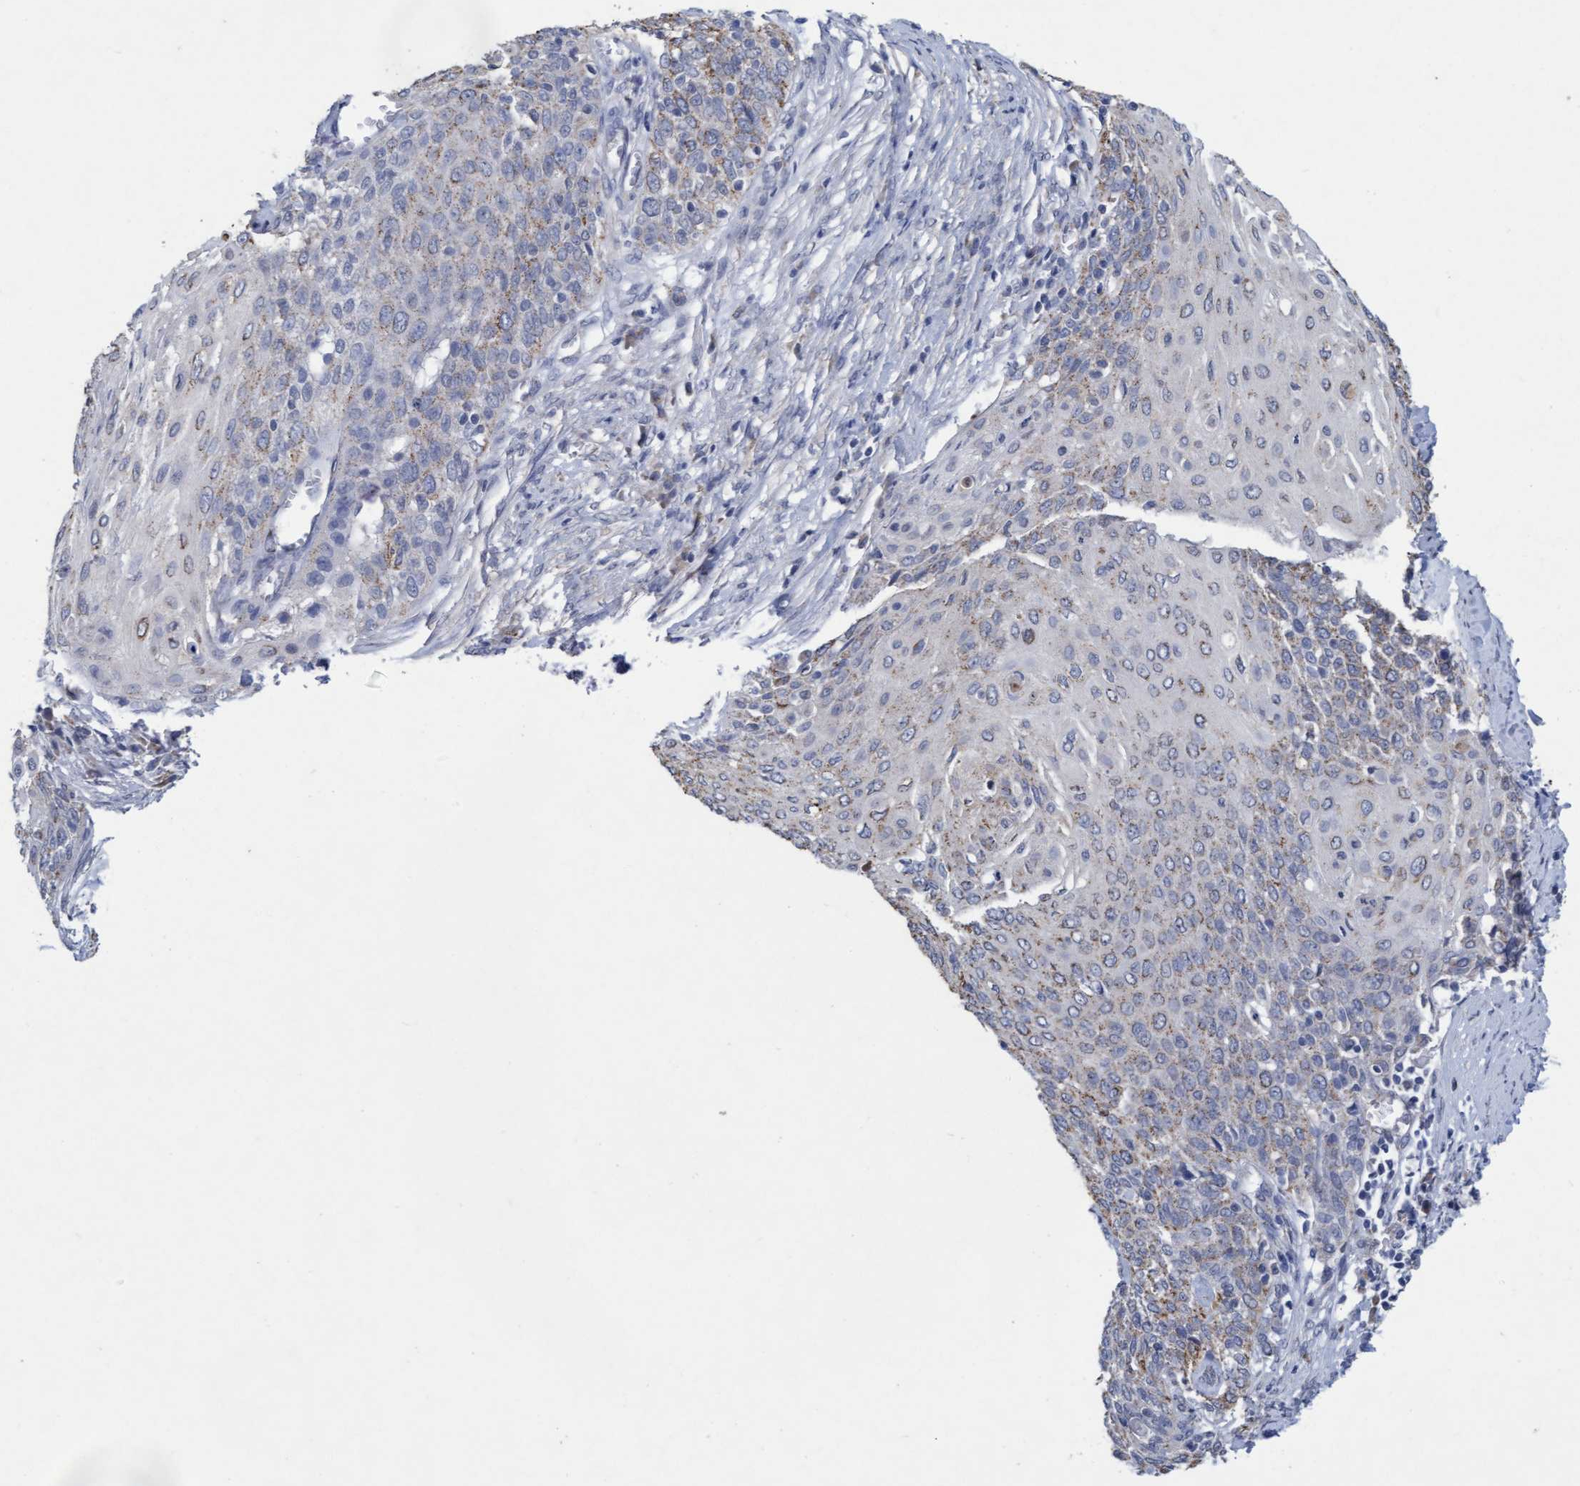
{"staining": {"intensity": "weak", "quantity": "25%-75%", "location": "cytoplasmic/membranous"}, "tissue": "cervical cancer", "cell_type": "Tumor cells", "image_type": "cancer", "snomed": [{"axis": "morphology", "description": "Squamous cell carcinoma, NOS"}, {"axis": "topography", "description": "Cervix"}], "caption": "Approximately 25%-75% of tumor cells in squamous cell carcinoma (cervical) demonstrate weak cytoplasmic/membranous protein positivity as visualized by brown immunohistochemical staining.", "gene": "VSIG8", "patient": {"sex": "female", "age": 39}}